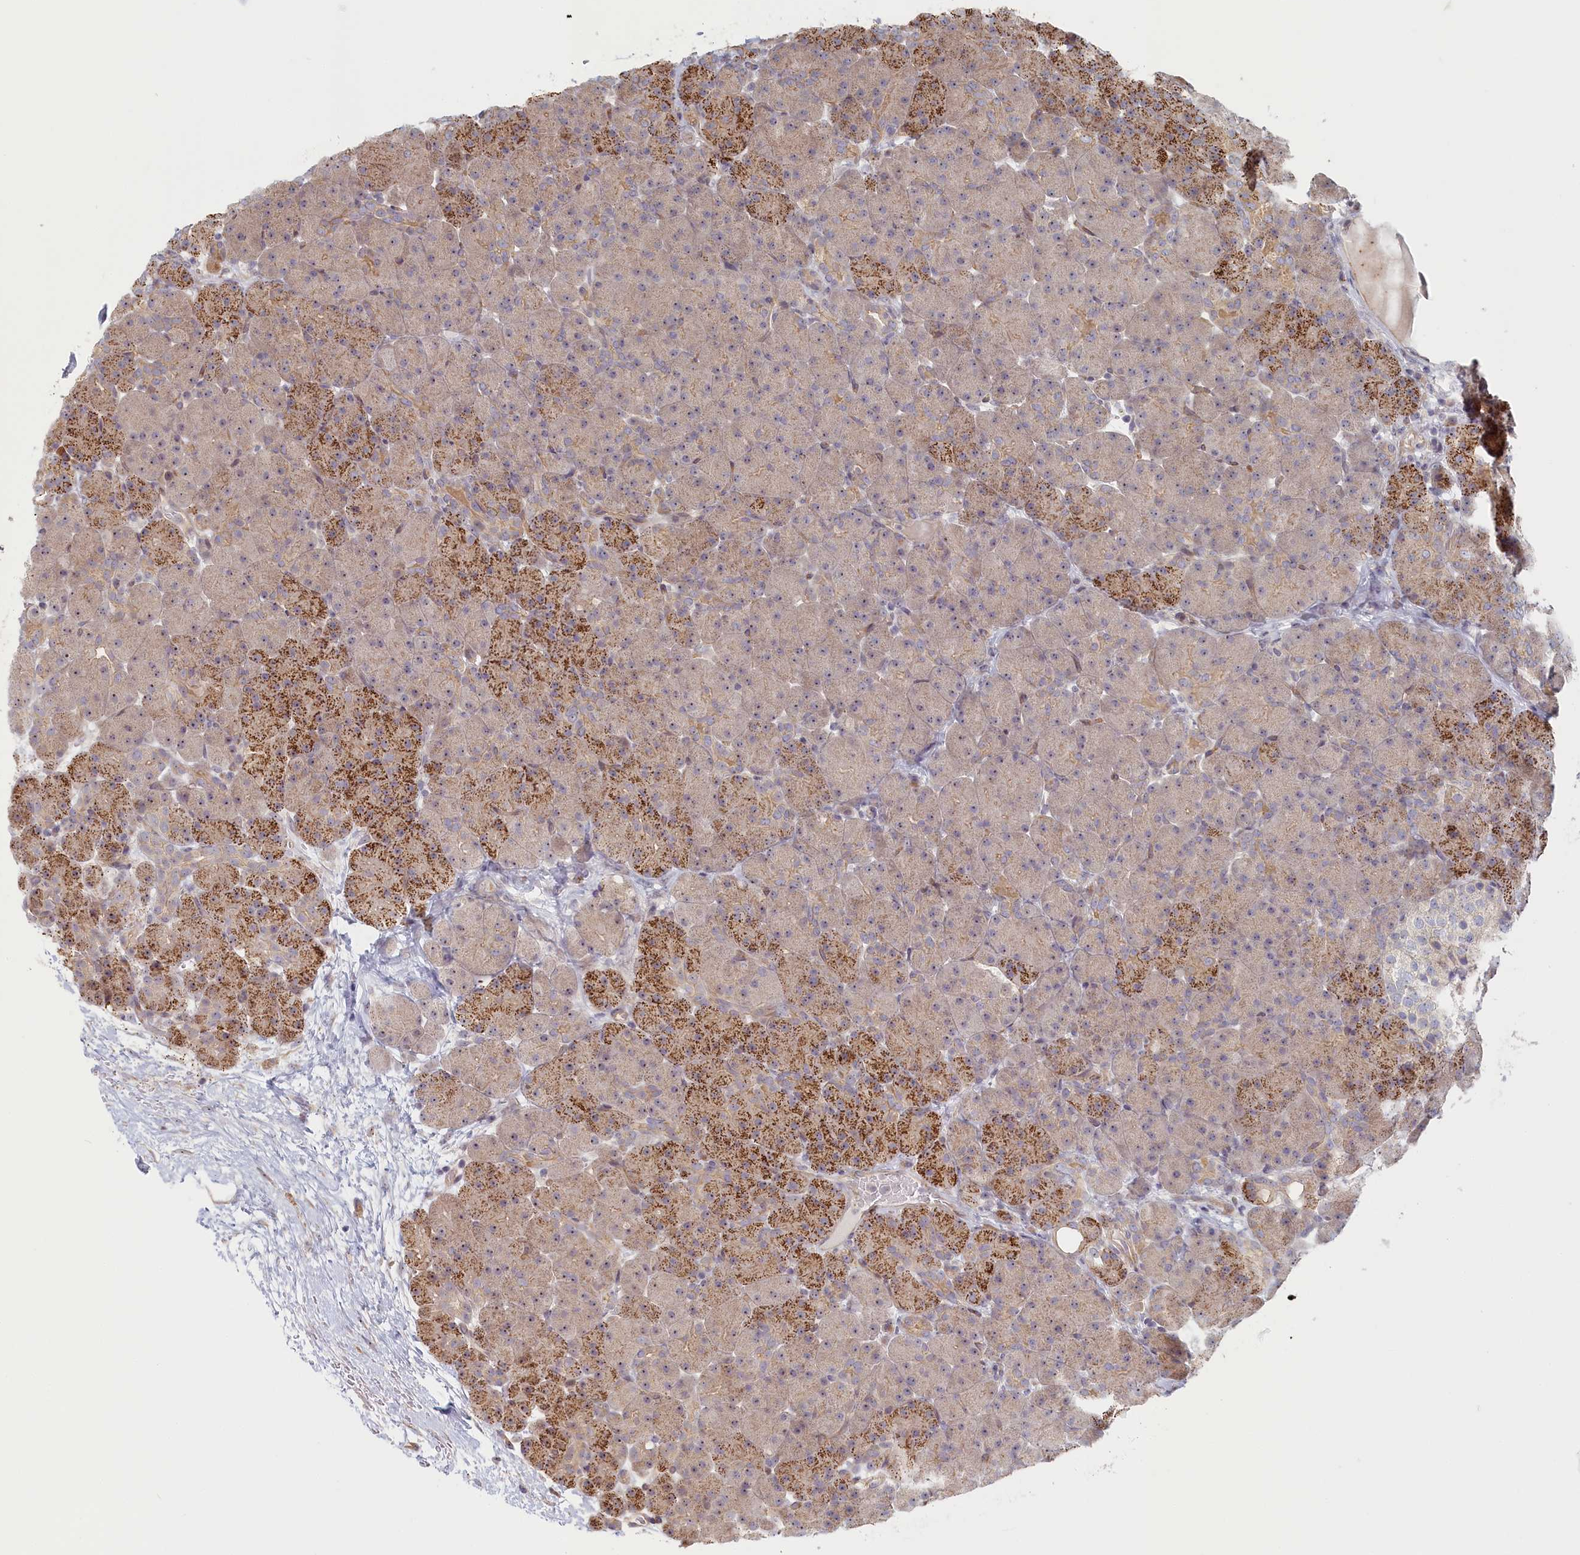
{"staining": {"intensity": "moderate", "quantity": "25%-75%", "location": "cytoplasmic/membranous"}, "tissue": "pancreas", "cell_type": "Exocrine glandular cells", "image_type": "normal", "snomed": [{"axis": "morphology", "description": "Normal tissue, NOS"}, {"axis": "topography", "description": "Pancreas"}], "caption": "Immunohistochemical staining of normal pancreas demonstrates medium levels of moderate cytoplasmic/membranous expression in about 25%-75% of exocrine glandular cells. The staining was performed using DAB to visualize the protein expression in brown, while the nuclei were stained in blue with hematoxylin (Magnification: 20x).", "gene": "INTS4", "patient": {"sex": "male", "age": 66}}